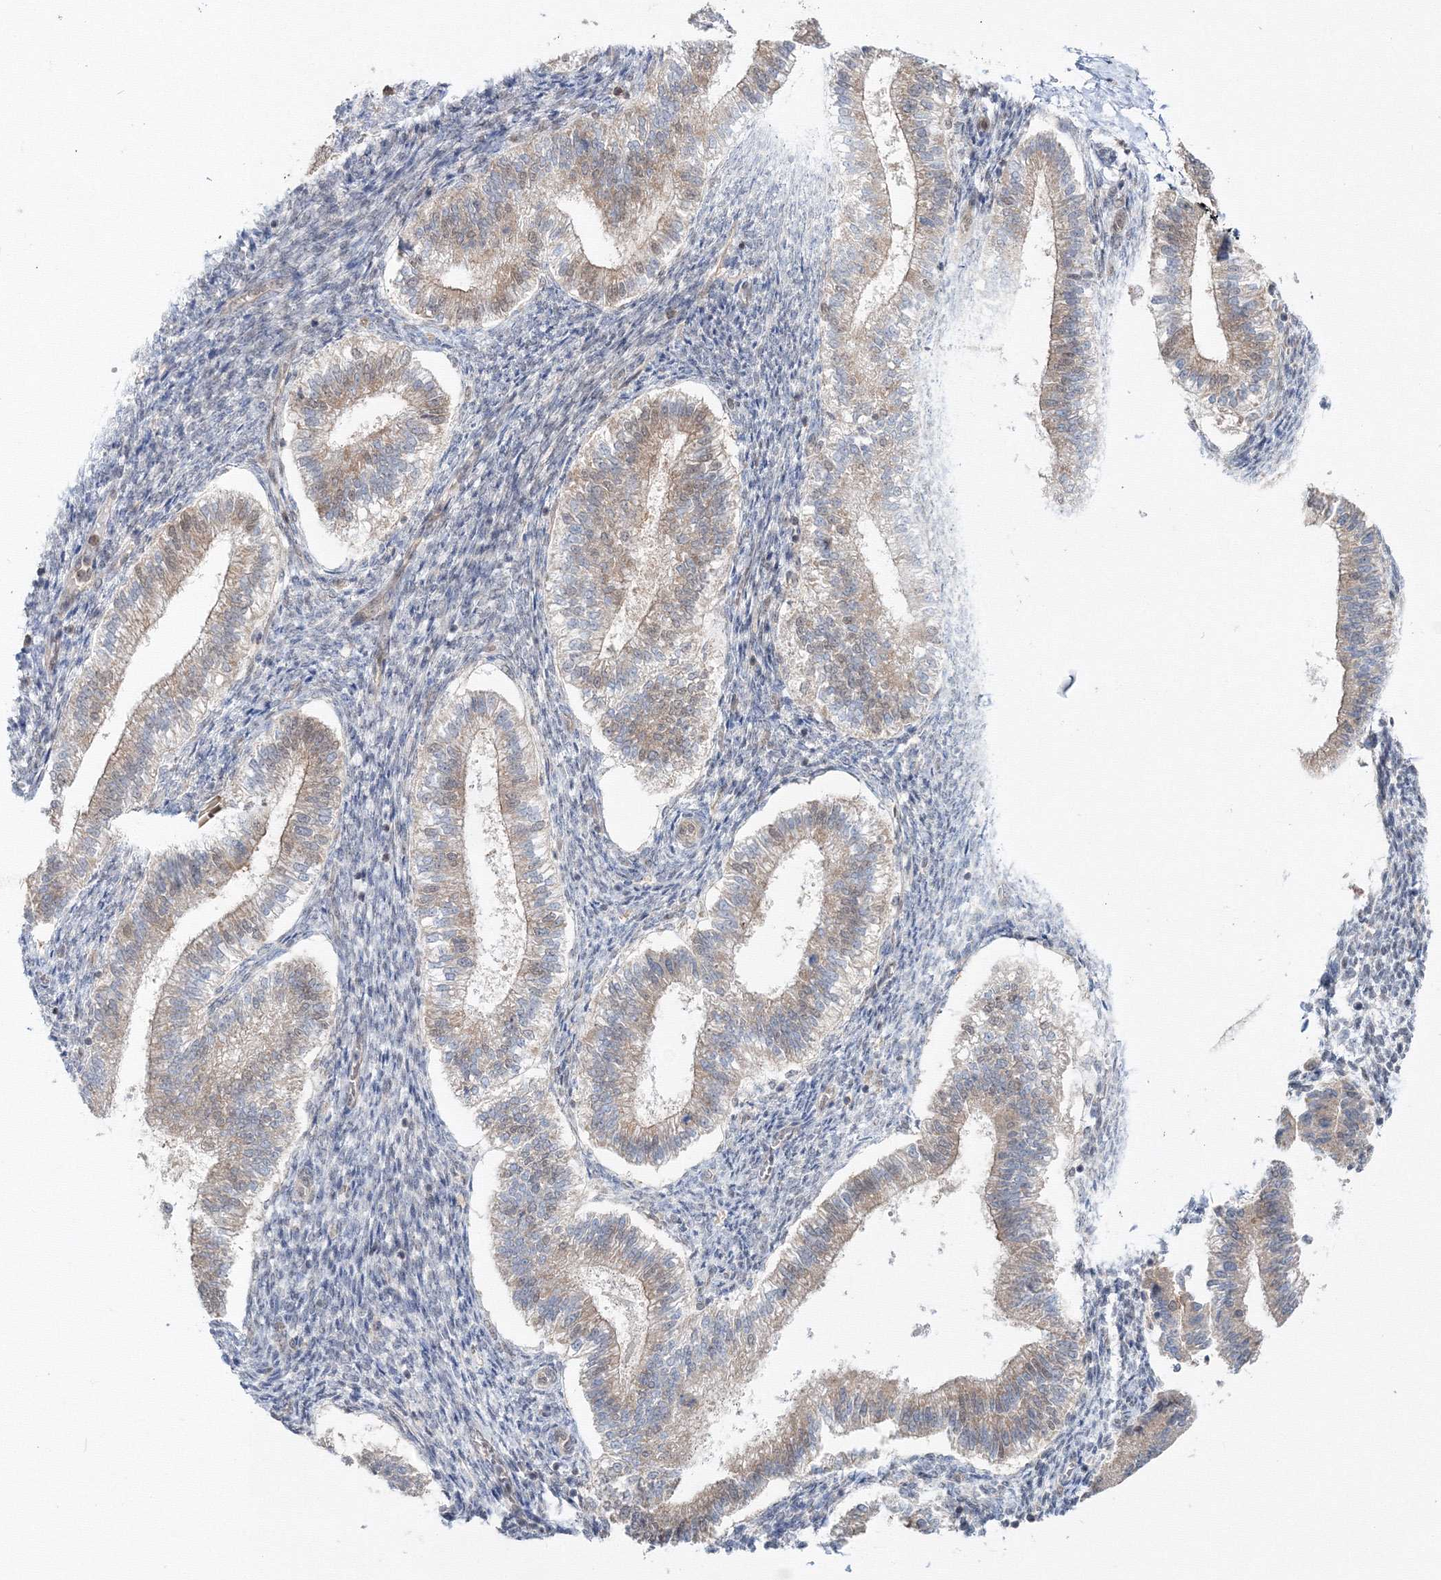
{"staining": {"intensity": "weak", "quantity": "25%-75%", "location": "nuclear"}, "tissue": "endometrium", "cell_type": "Cells in endometrial stroma", "image_type": "normal", "snomed": [{"axis": "morphology", "description": "Normal tissue, NOS"}, {"axis": "topography", "description": "Endometrium"}], "caption": "Protein staining reveals weak nuclear positivity in approximately 25%-75% of cells in endometrial stroma in benign endometrium.", "gene": "ZFAND6", "patient": {"sex": "female", "age": 25}}